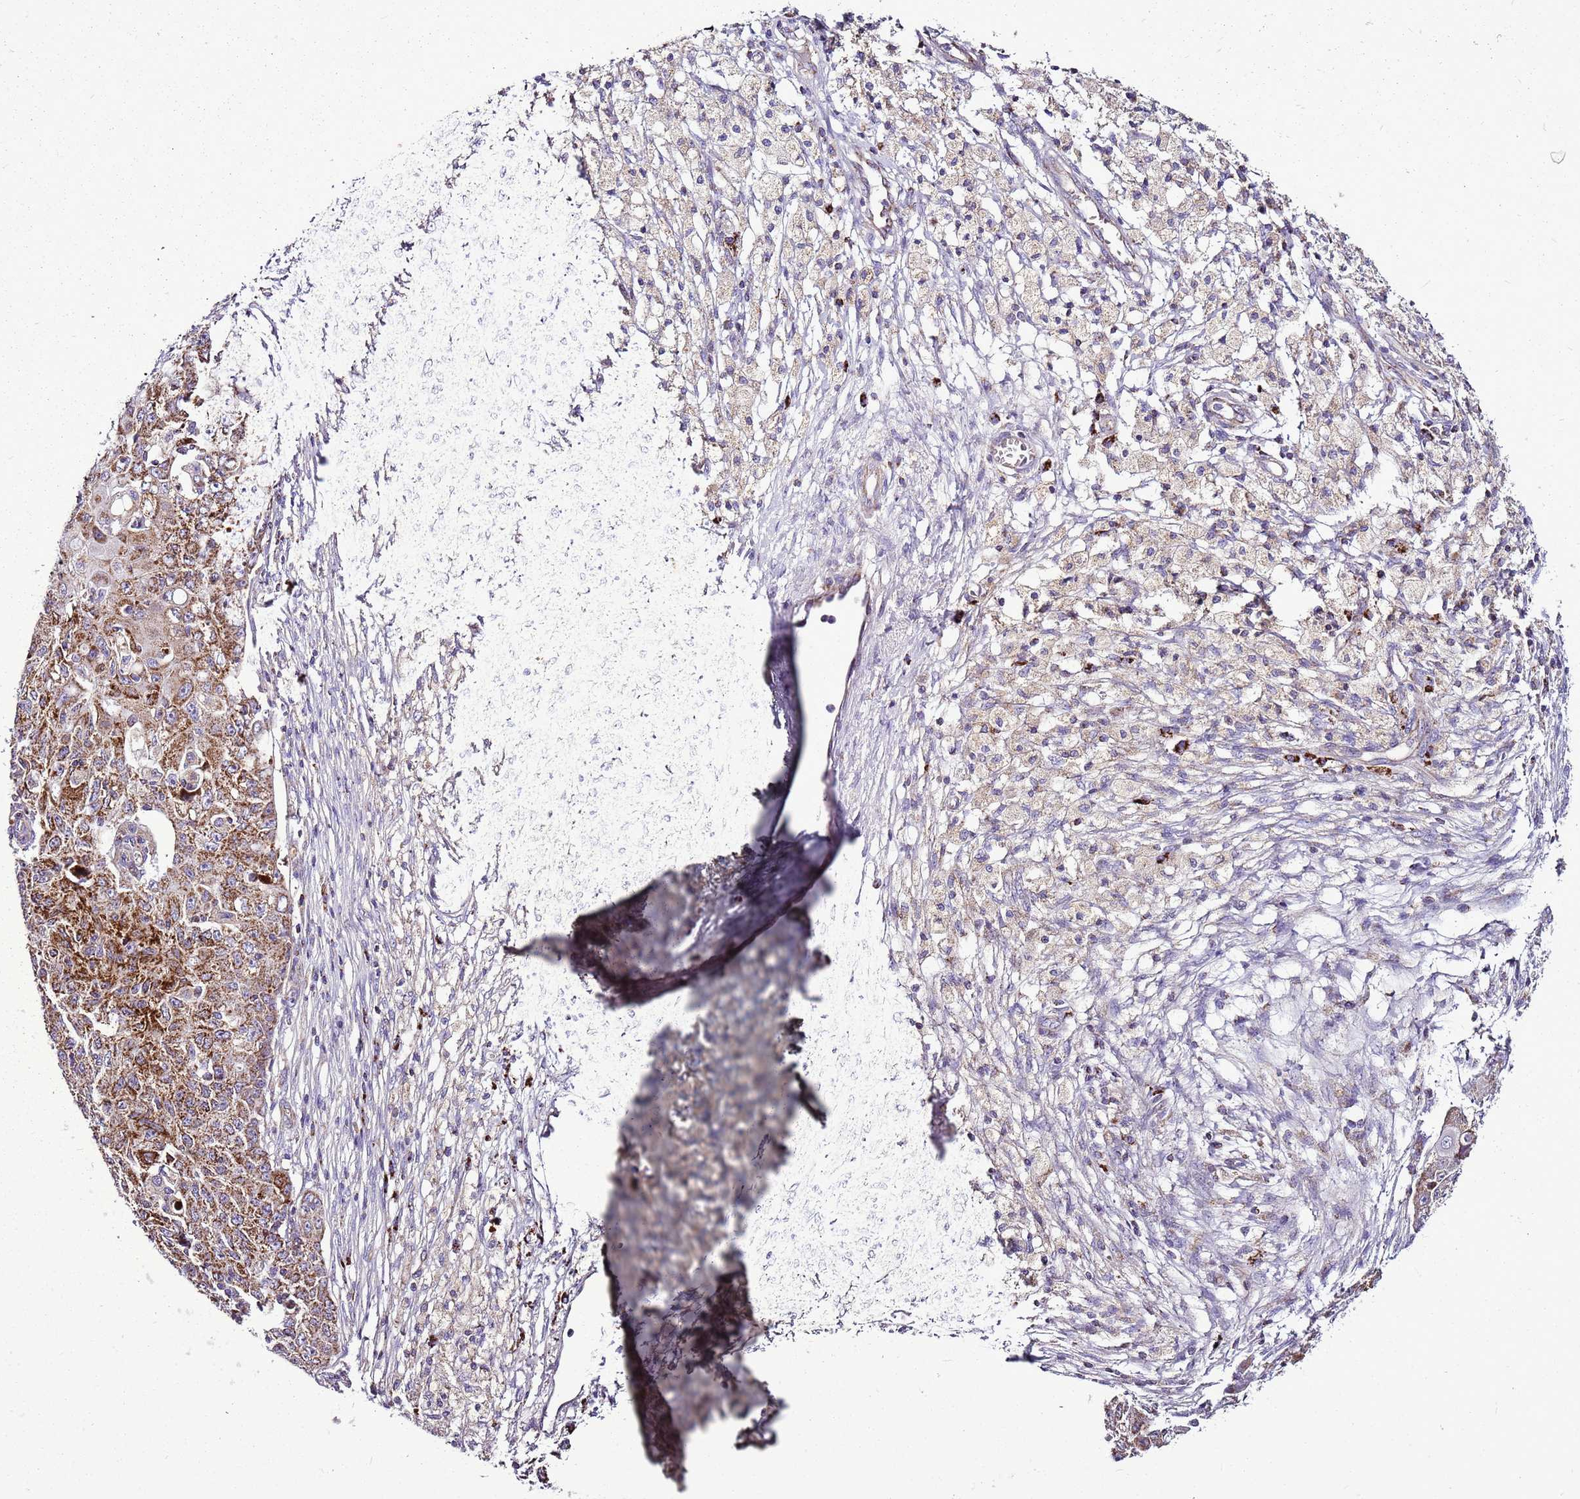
{"staining": {"intensity": "strong", "quantity": ">75%", "location": "cytoplasmic/membranous"}, "tissue": "ovarian cancer", "cell_type": "Tumor cells", "image_type": "cancer", "snomed": [{"axis": "morphology", "description": "Carcinoma, endometroid"}, {"axis": "topography", "description": "Ovary"}], "caption": "Ovarian endometroid carcinoma was stained to show a protein in brown. There is high levels of strong cytoplasmic/membranous expression in about >75% of tumor cells.", "gene": "GCDH", "patient": {"sex": "female", "age": 42}}